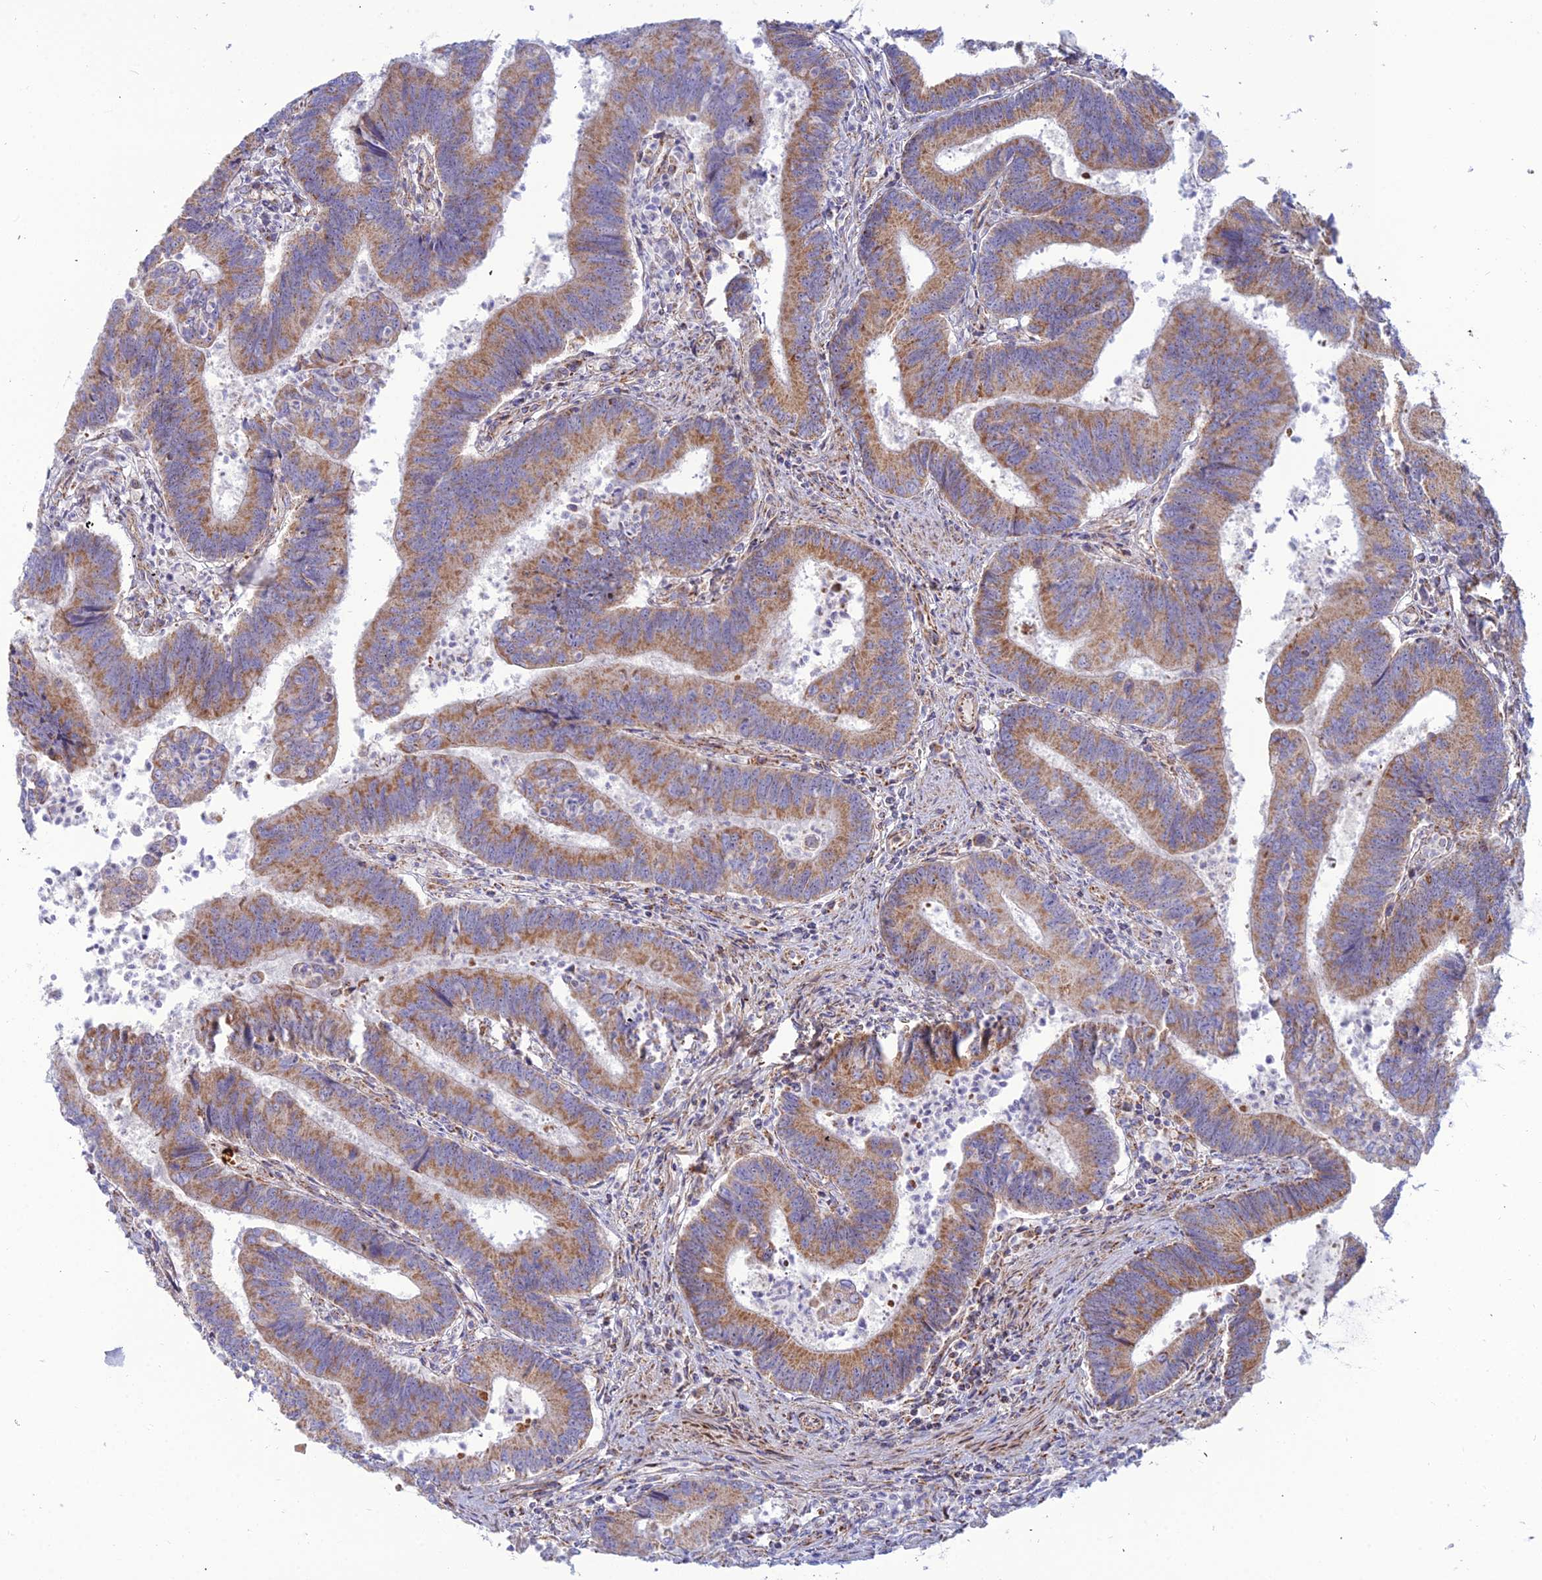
{"staining": {"intensity": "moderate", "quantity": ">75%", "location": "cytoplasmic/membranous"}, "tissue": "colorectal cancer", "cell_type": "Tumor cells", "image_type": "cancer", "snomed": [{"axis": "morphology", "description": "Adenocarcinoma, NOS"}, {"axis": "topography", "description": "Colon"}], "caption": "Colorectal cancer (adenocarcinoma) tissue shows moderate cytoplasmic/membranous positivity in about >75% of tumor cells", "gene": "SLC35F4", "patient": {"sex": "female", "age": 67}}